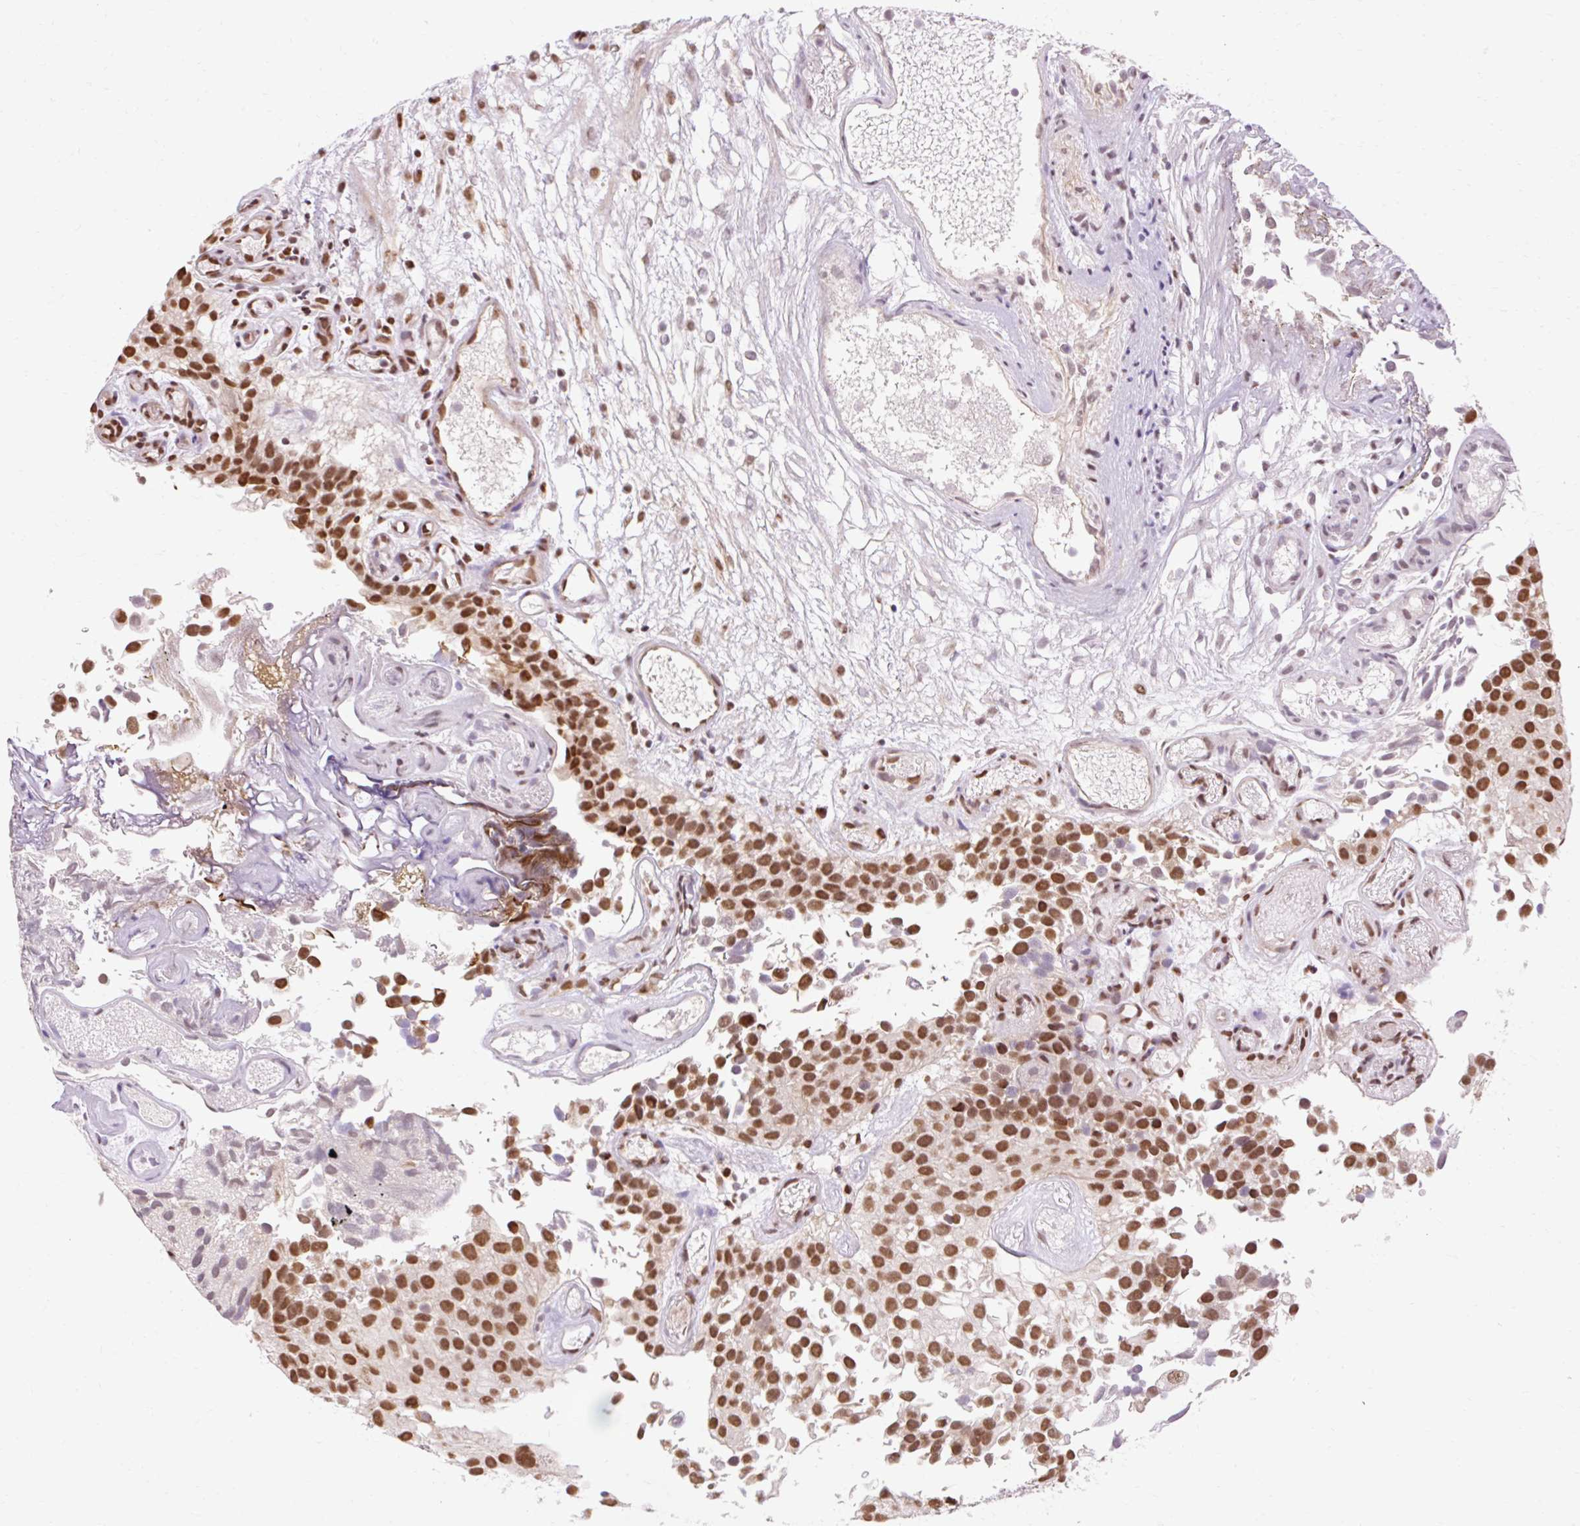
{"staining": {"intensity": "strong", "quantity": ">75%", "location": "nuclear"}, "tissue": "urothelial cancer", "cell_type": "Tumor cells", "image_type": "cancer", "snomed": [{"axis": "morphology", "description": "Urothelial carcinoma, NOS"}, {"axis": "topography", "description": "Urinary bladder"}], "caption": "Brown immunohistochemical staining in urothelial cancer shows strong nuclear expression in approximately >75% of tumor cells. (DAB IHC with brightfield microscopy, high magnification).", "gene": "NPIPB12", "patient": {"sex": "male", "age": 87}}